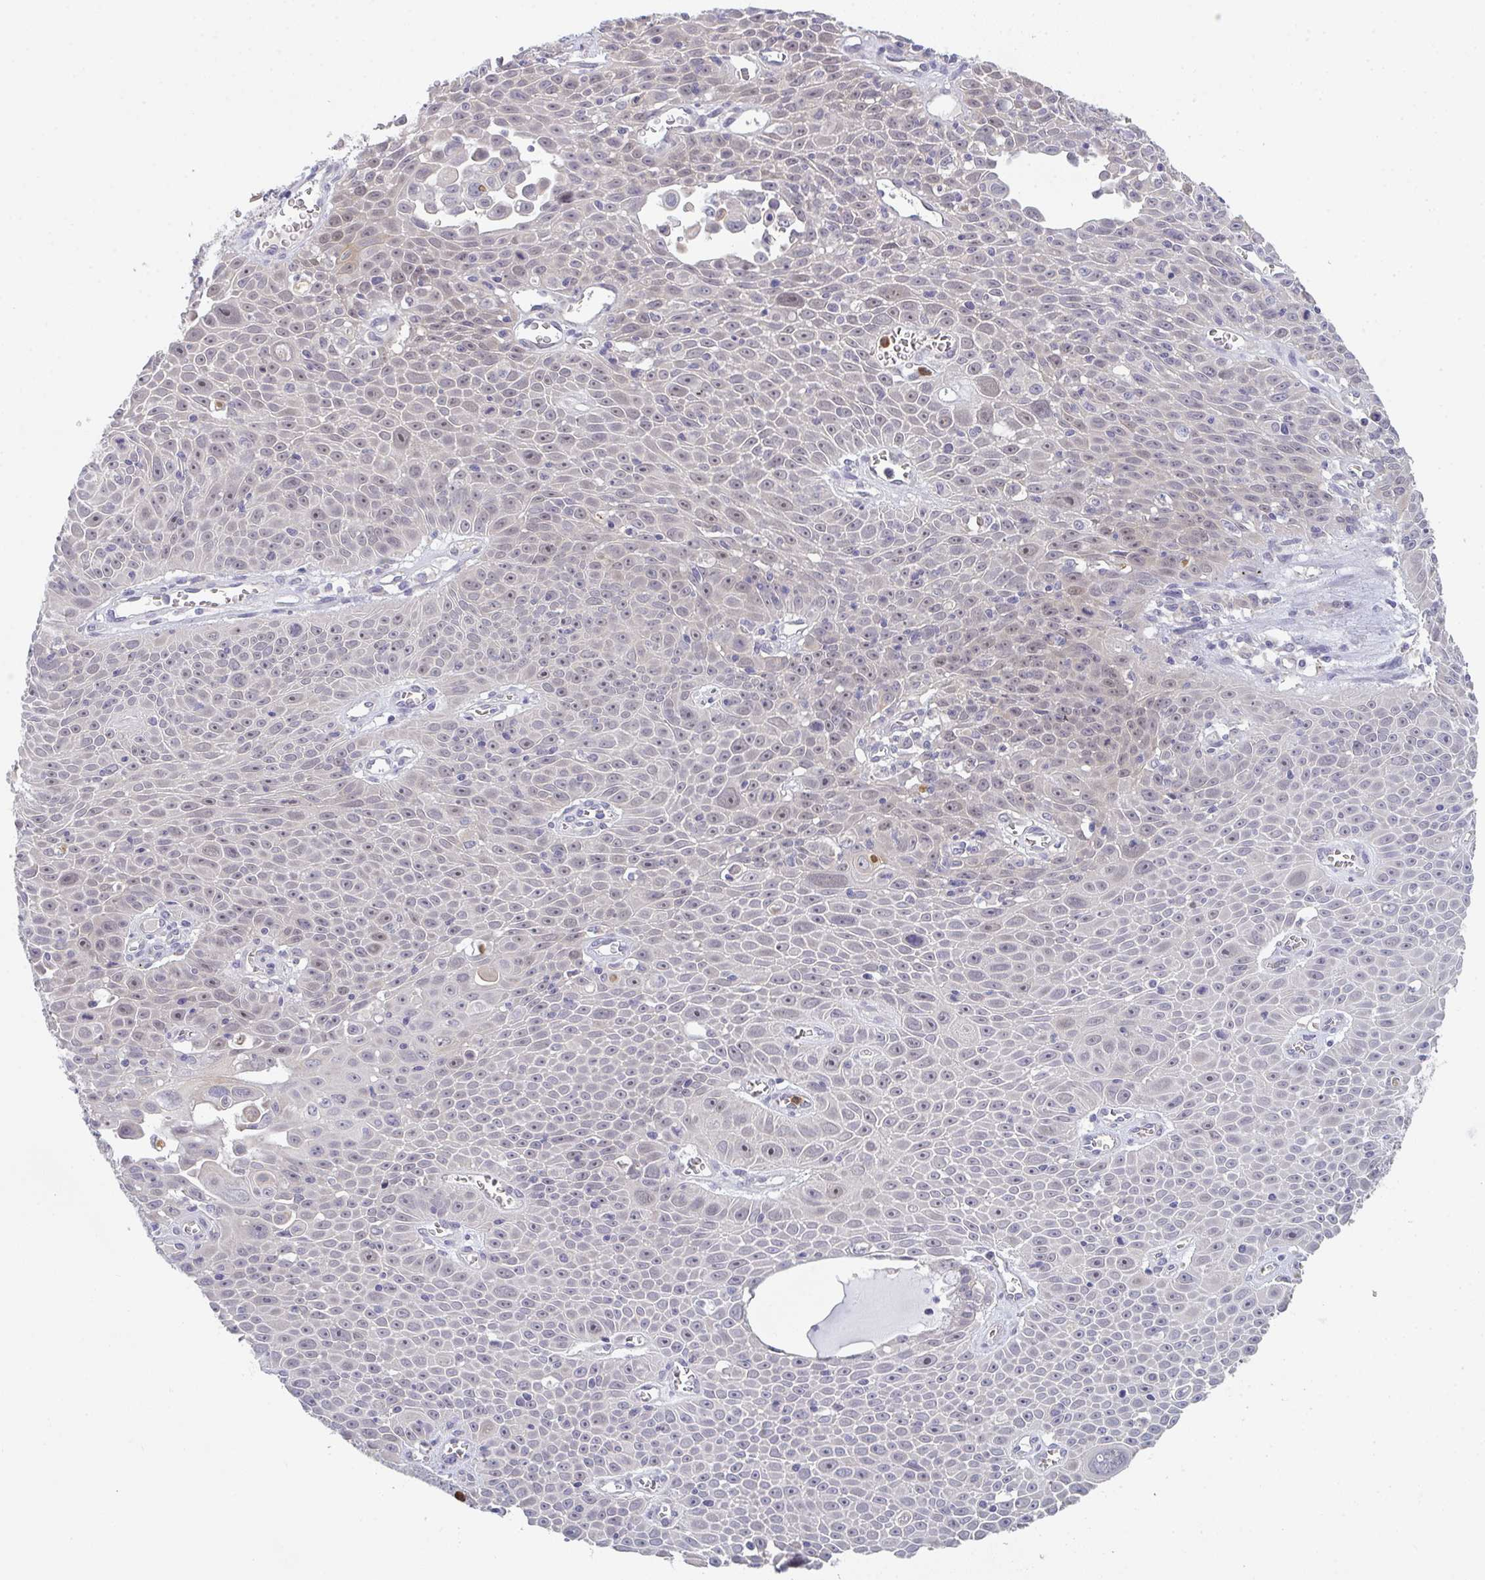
{"staining": {"intensity": "weak", "quantity": "25%-75%", "location": "nuclear"}, "tissue": "lung cancer", "cell_type": "Tumor cells", "image_type": "cancer", "snomed": [{"axis": "morphology", "description": "Squamous cell carcinoma, NOS"}, {"axis": "morphology", "description": "Squamous cell carcinoma, metastatic, NOS"}, {"axis": "topography", "description": "Lymph node"}, {"axis": "topography", "description": "Lung"}], "caption": "High-power microscopy captured an IHC micrograph of lung cancer (squamous cell carcinoma), revealing weak nuclear staining in about 25%-75% of tumor cells. (IHC, brightfield microscopy, high magnification).", "gene": "RIOK1", "patient": {"sex": "female", "age": 62}}